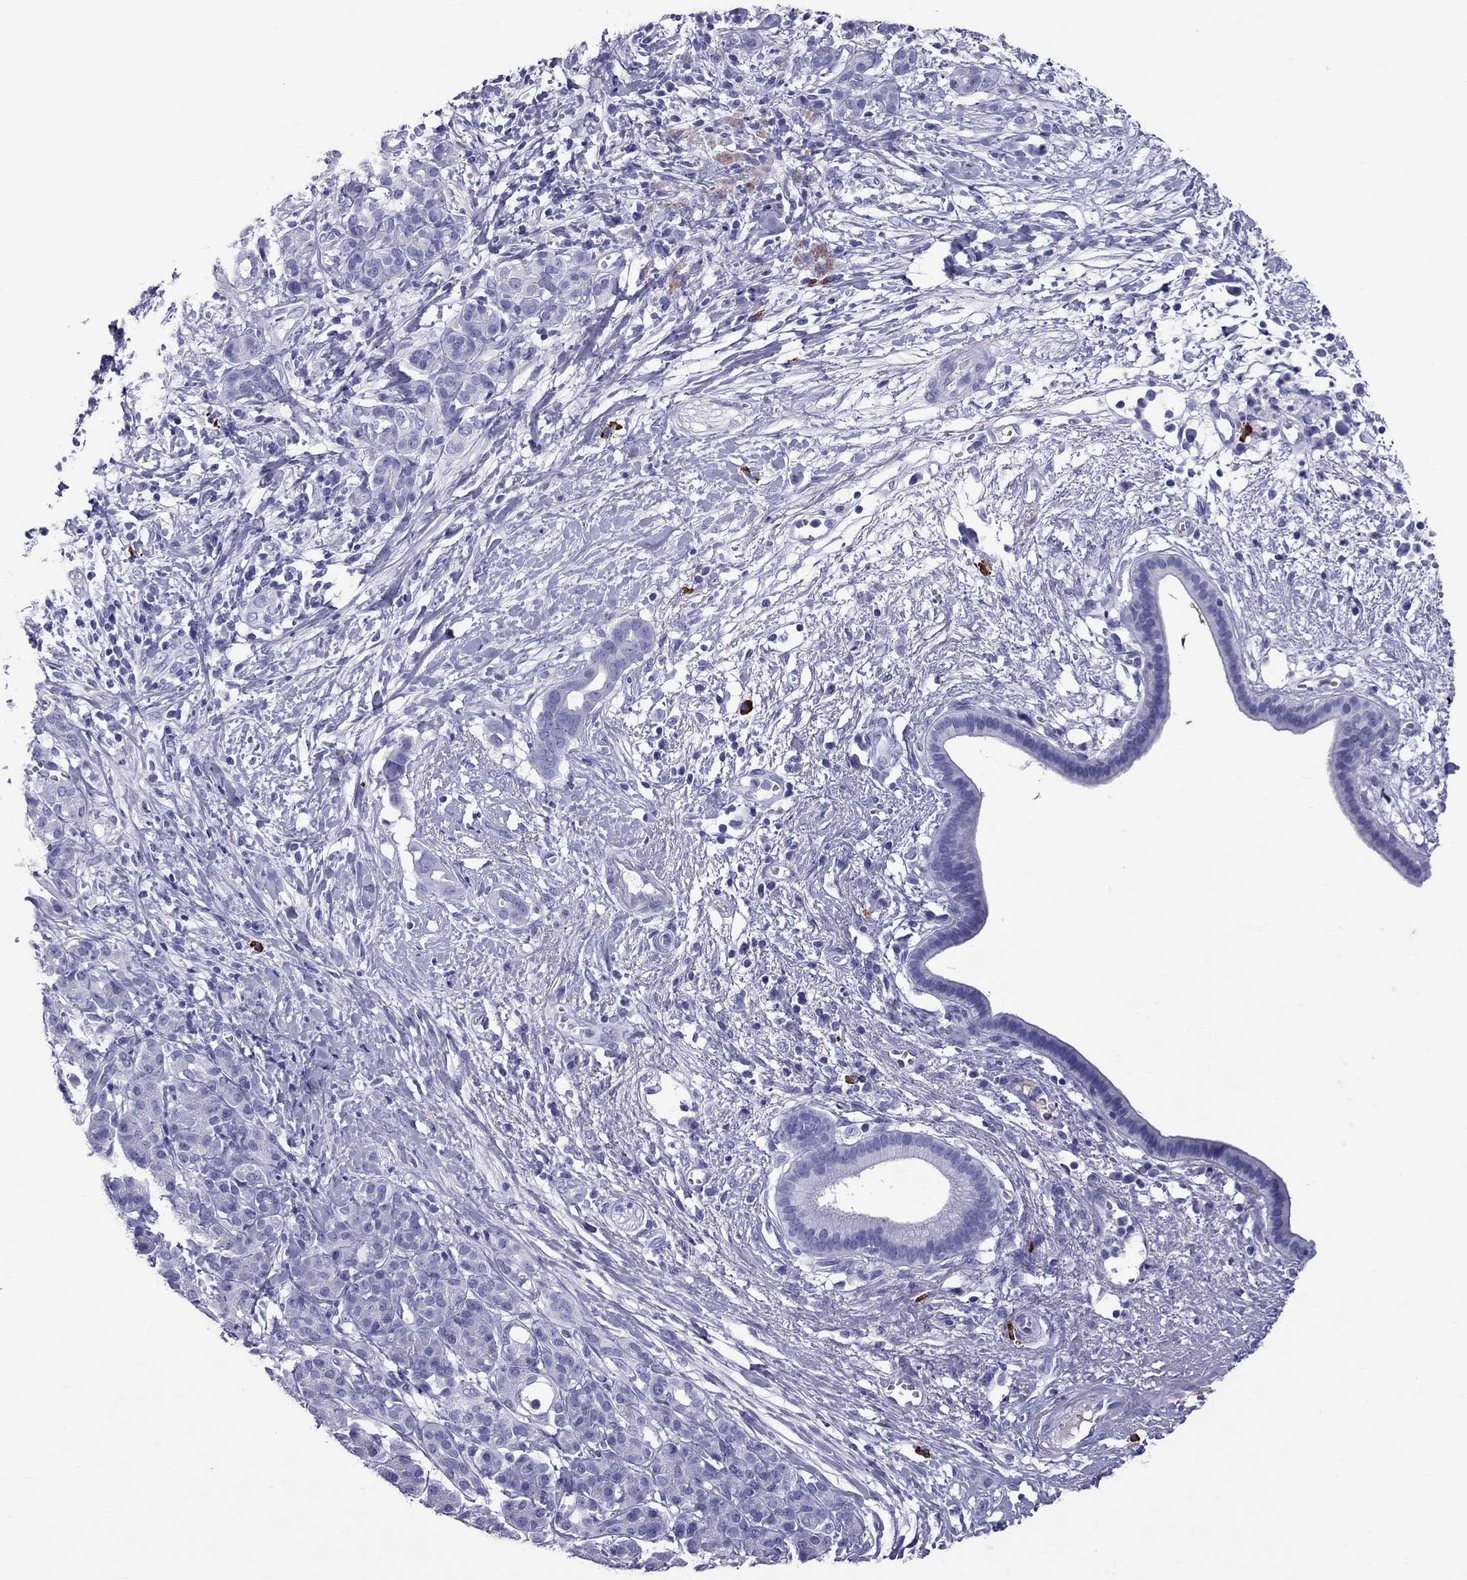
{"staining": {"intensity": "negative", "quantity": "none", "location": "none"}, "tissue": "pancreatic cancer", "cell_type": "Tumor cells", "image_type": "cancer", "snomed": [{"axis": "morphology", "description": "Adenocarcinoma, NOS"}, {"axis": "topography", "description": "Pancreas"}], "caption": "DAB (3,3'-diaminobenzidine) immunohistochemical staining of human pancreatic cancer (adenocarcinoma) demonstrates no significant expression in tumor cells.", "gene": "SCART1", "patient": {"sex": "male", "age": 61}}